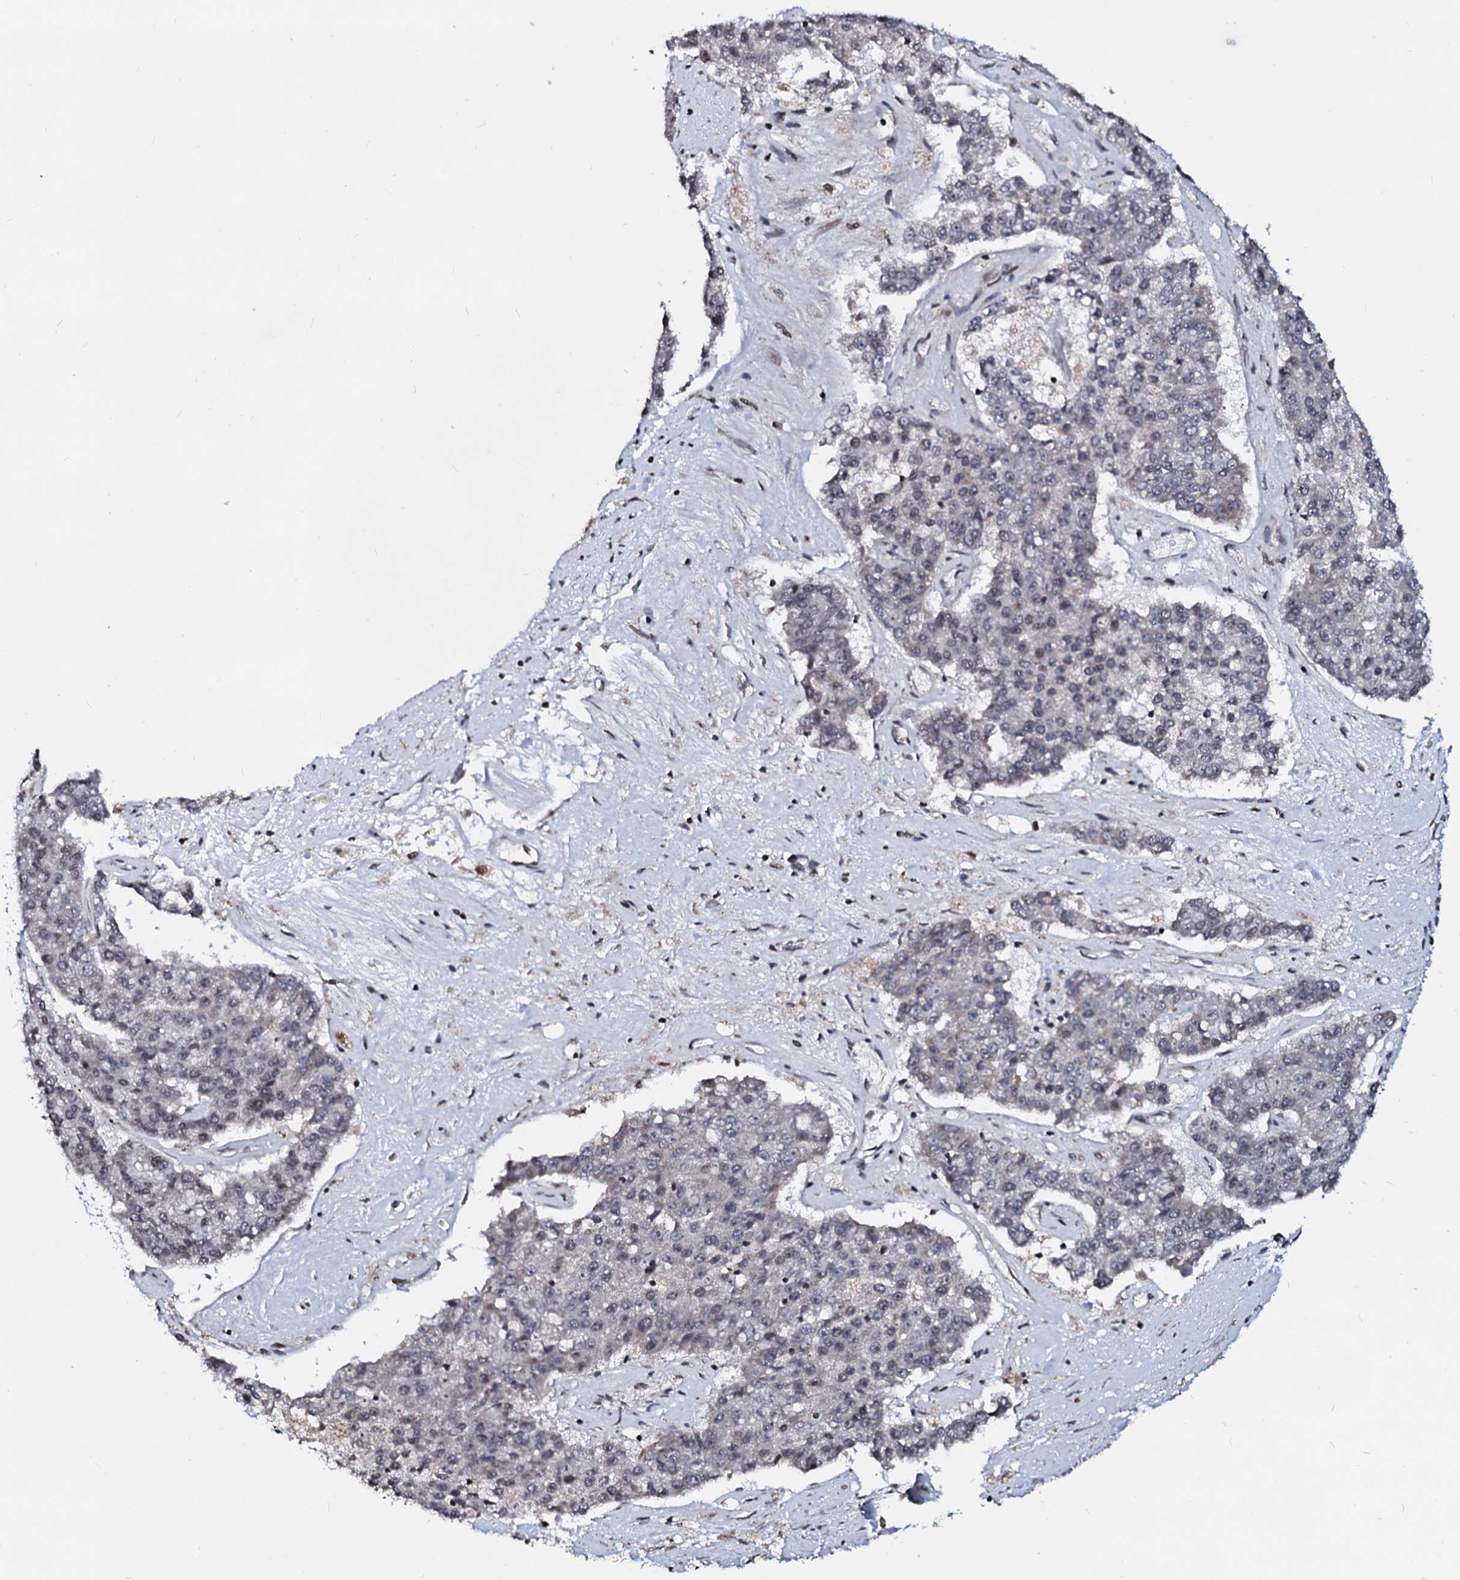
{"staining": {"intensity": "negative", "quantity": "none", "location": "none"}, "tissue": "pancreatic cancer", "cell_type": "Tumor cells", "image_type": "cancer", "snomed": [{"axis": "morphology", "description": "Adenocarcinoma, NOS"}, {"axis": "topography", "description": "Pancreas"}], "caption": "High power microscopy photomicrograph of an IHC histopathology image of adenocarcinoma (pancreatic), revealing no significant expression in tumor cells. The staining is performed using DAB brown chromogen with nuclei counter-stained in using hematoxylin.", "gene": "LSM11", "patient": {"sex": "male", "age": 50}}